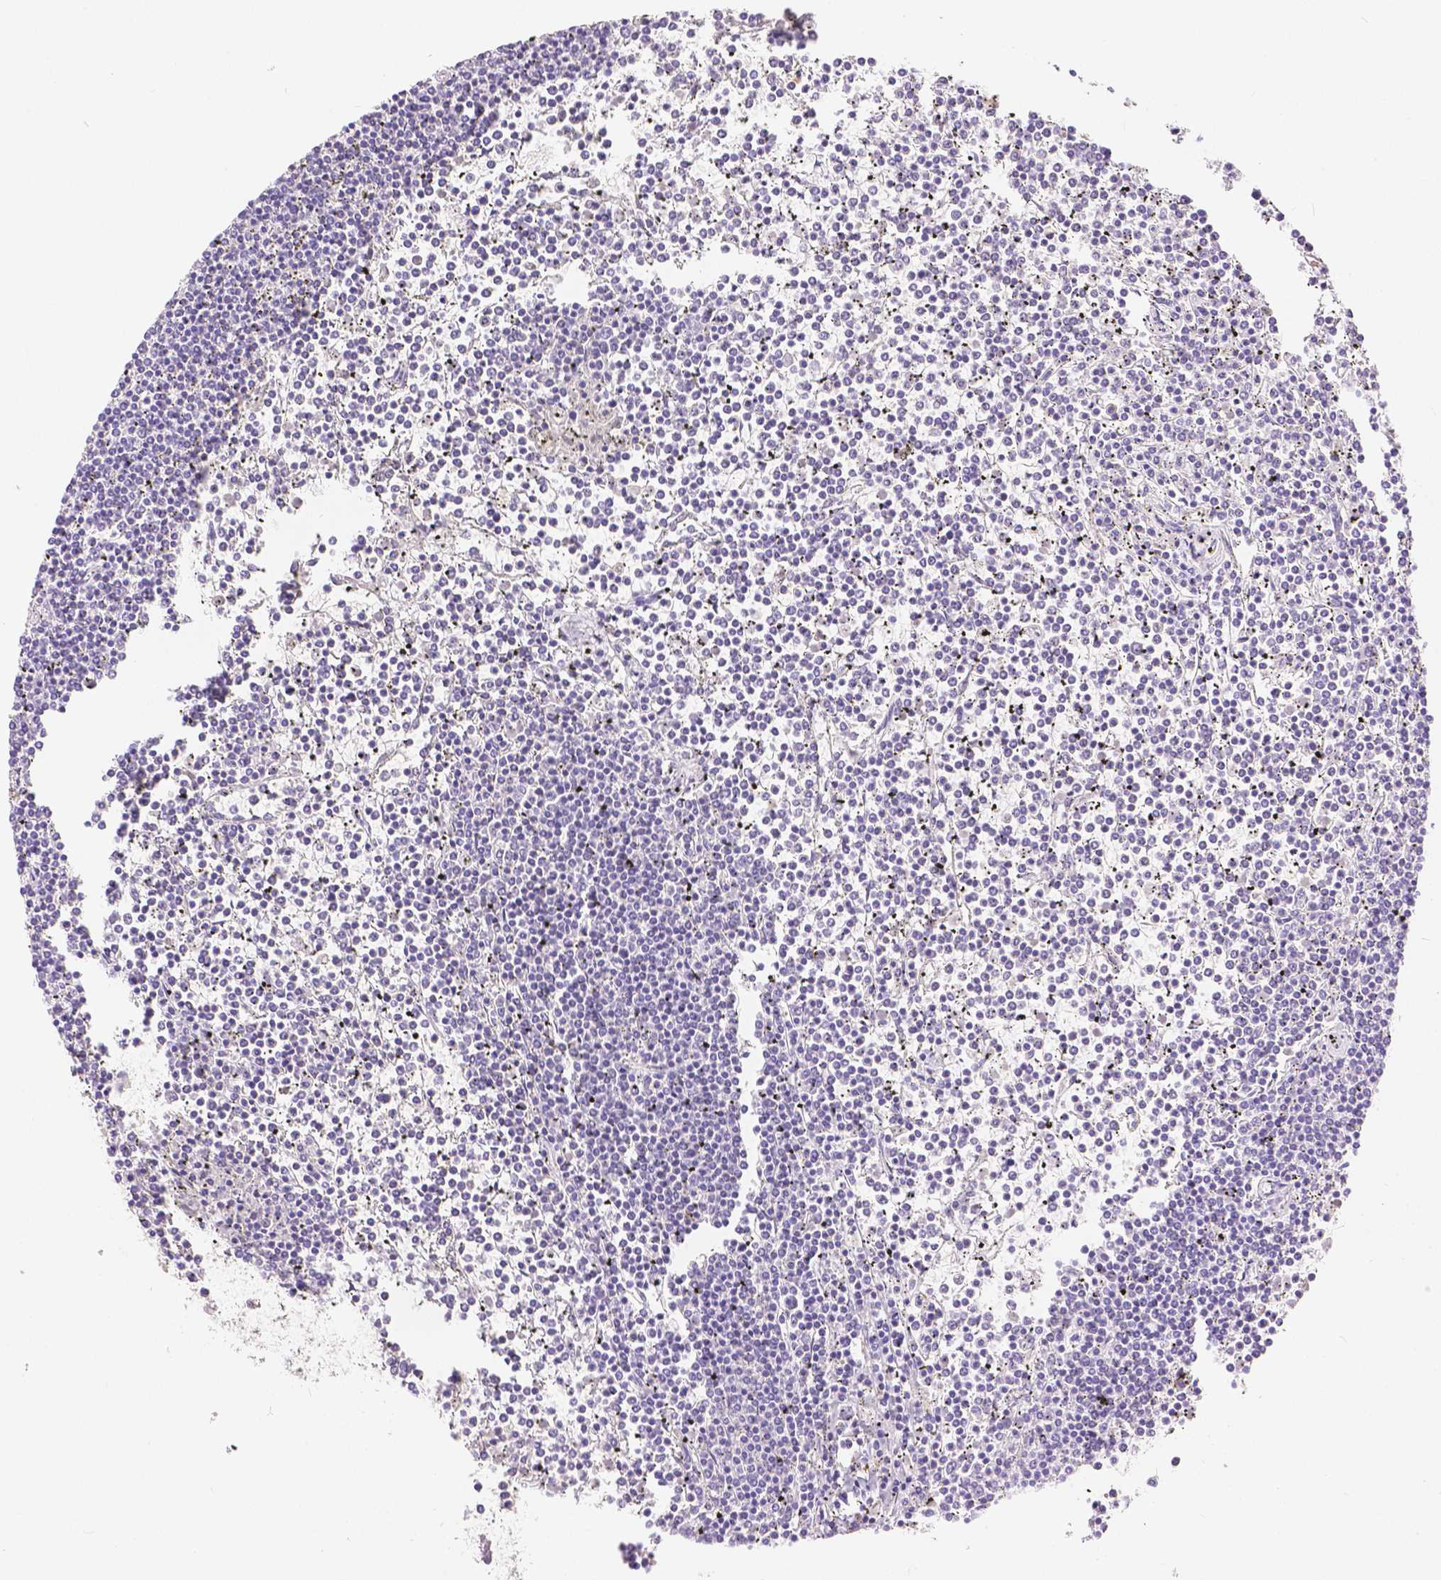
{"staining": {"intensity": "negative", "quantity": "none", "location": "none"}, "tissue": "lymphoma", "cell_type": "Tumor cells", "image_type": "cancer", "snomed": [{"axis": "morphology", "description": "Malignant lymphoma, non-Hodgkin's type, Low grade"}, {"axis": "topography", "description": "Spleen"}], "caption": "Tumor cells are negative for brown protein staining in lymphoma.", "gene": "HNF1B", "patient": {"sex": "female", "age": 19}}